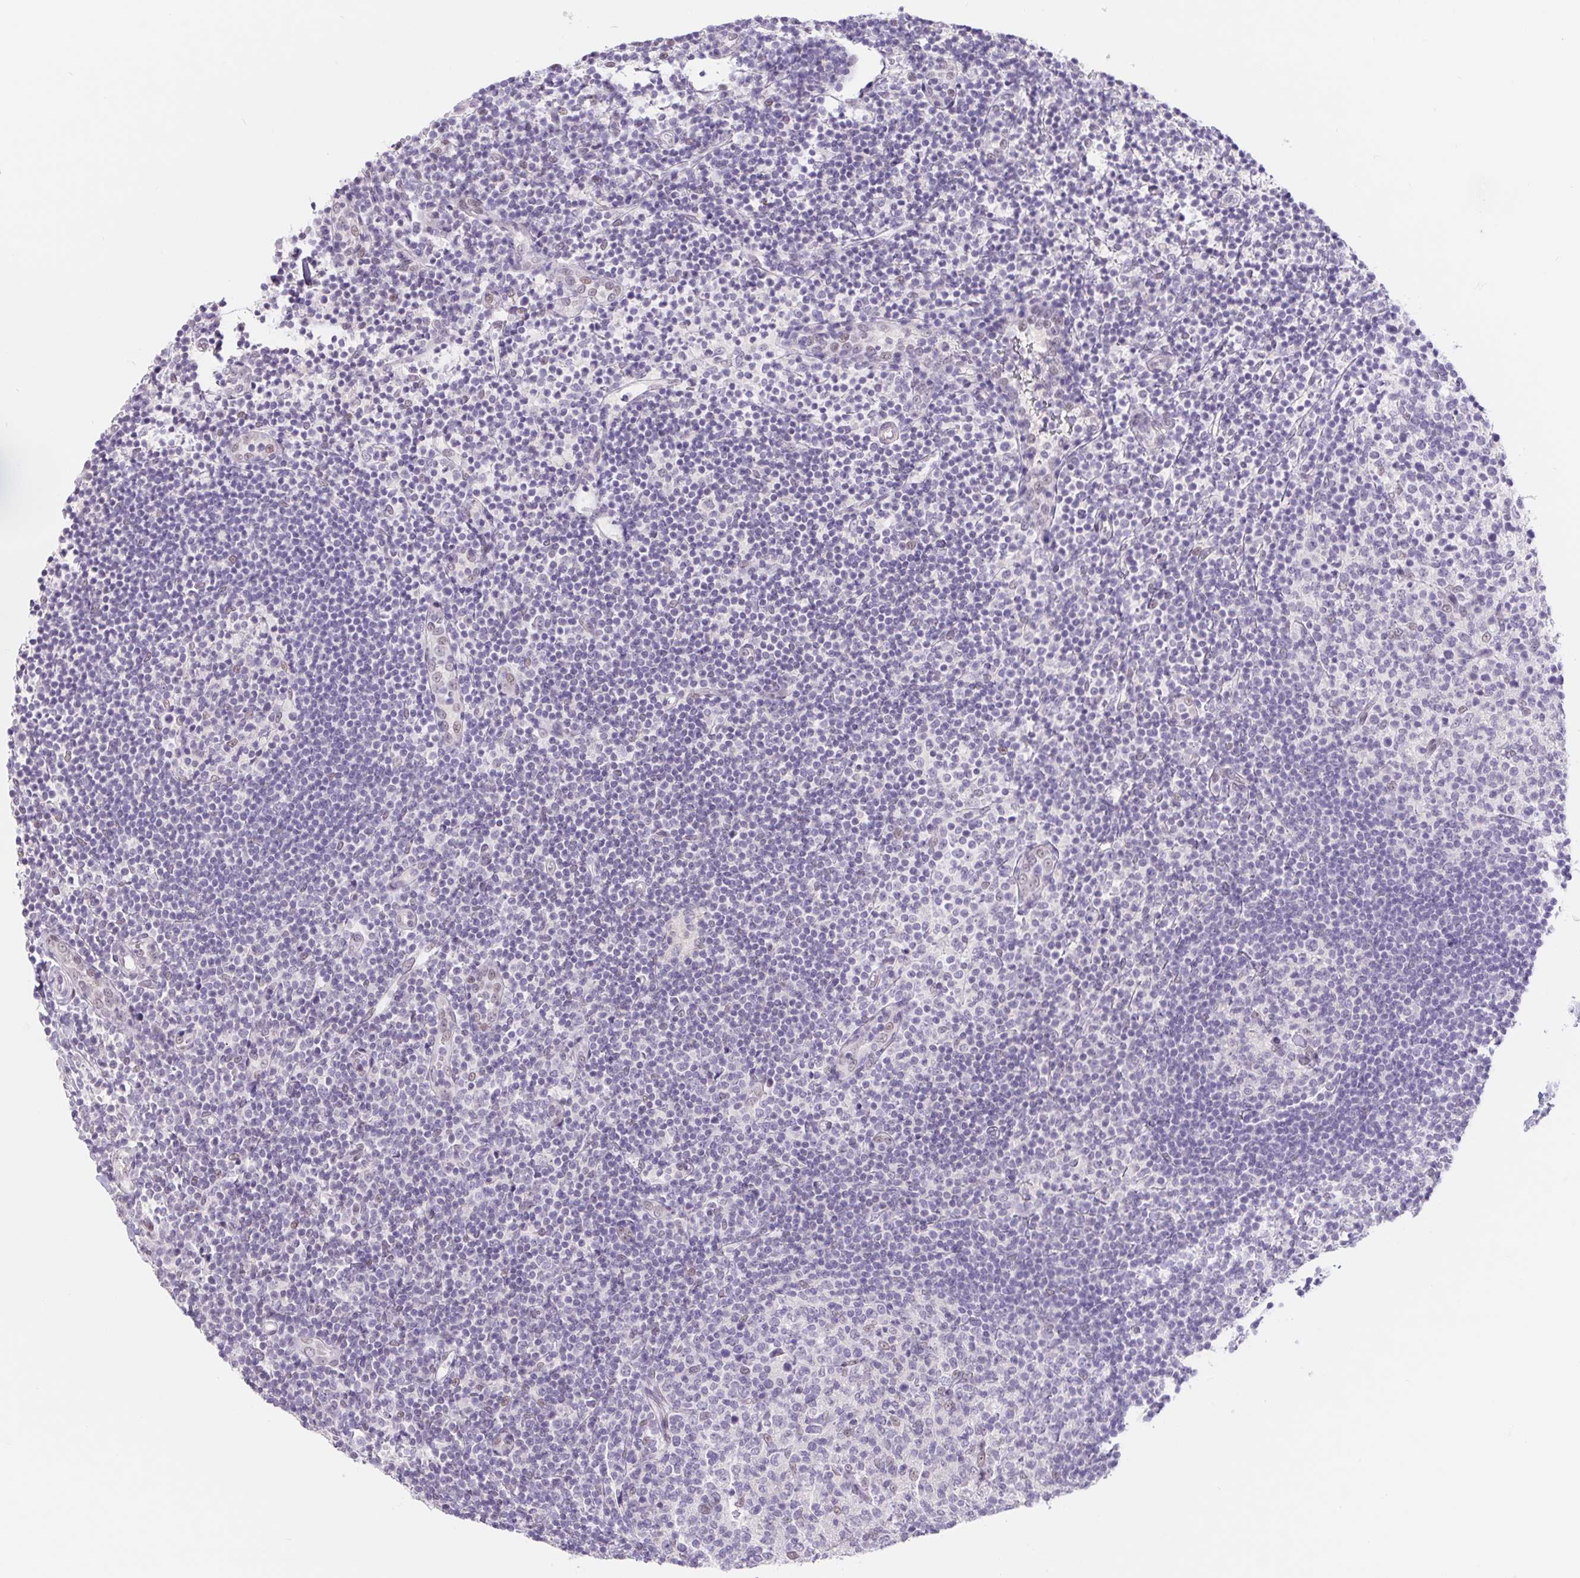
{"staining": {"intensity": "negative", "quantity": "none", "location": "none"}, "tissue": "tonsil", "cell_type": "Germinal center cells", "image_type": "normal", "snomed": [{"axis": "morphology", "description": "Normal tissue, NOS"}, {"axis": "topography", "description": "Tonsil"}], "caption": "Tonsil was stained to show a protein in brown. There is no significant positivity in germinal center cells. Nuclei are stained in blue.", "gene": "CAND1", "patient": {"sex": "female", "age": 10}}